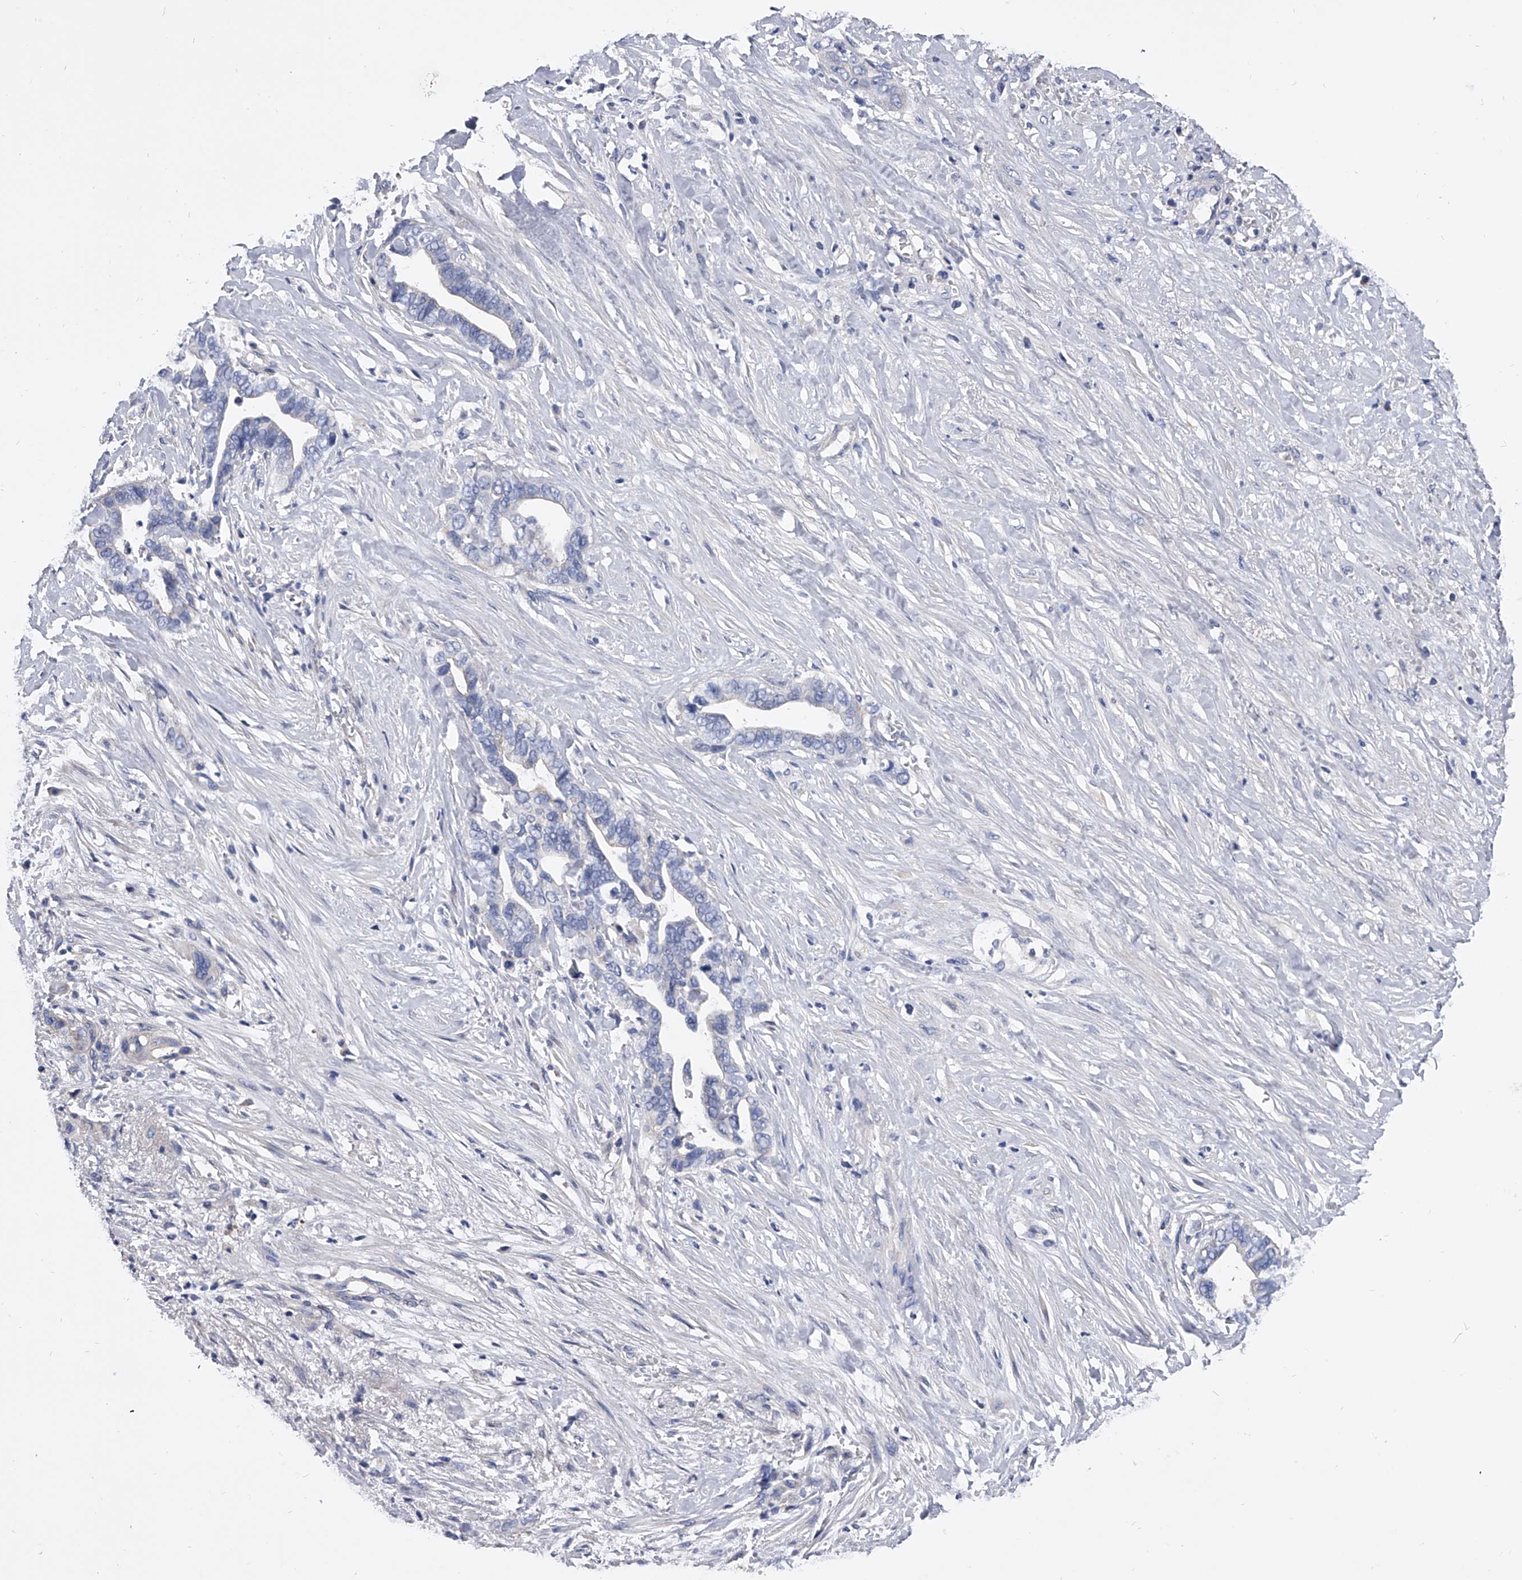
{"staining": {"intensity": "negative", "quantity": "none", "location": "none"}, "tissue": "liver cancer", "cell_type": "Tumor cells", "image_type": "cancer", "snomed": [{"axis": "morphology", "description": "Cholangiocarcinoma"}, {"axis": "topography", "description": "Liver"}], "caption": "A micrograph of cholangiocarcinoma (liver) stained for a protein reveals no brown staining in tumor cells.", "gene": "EFCAB7", "patient": {"sex": "female", "age": 79}}